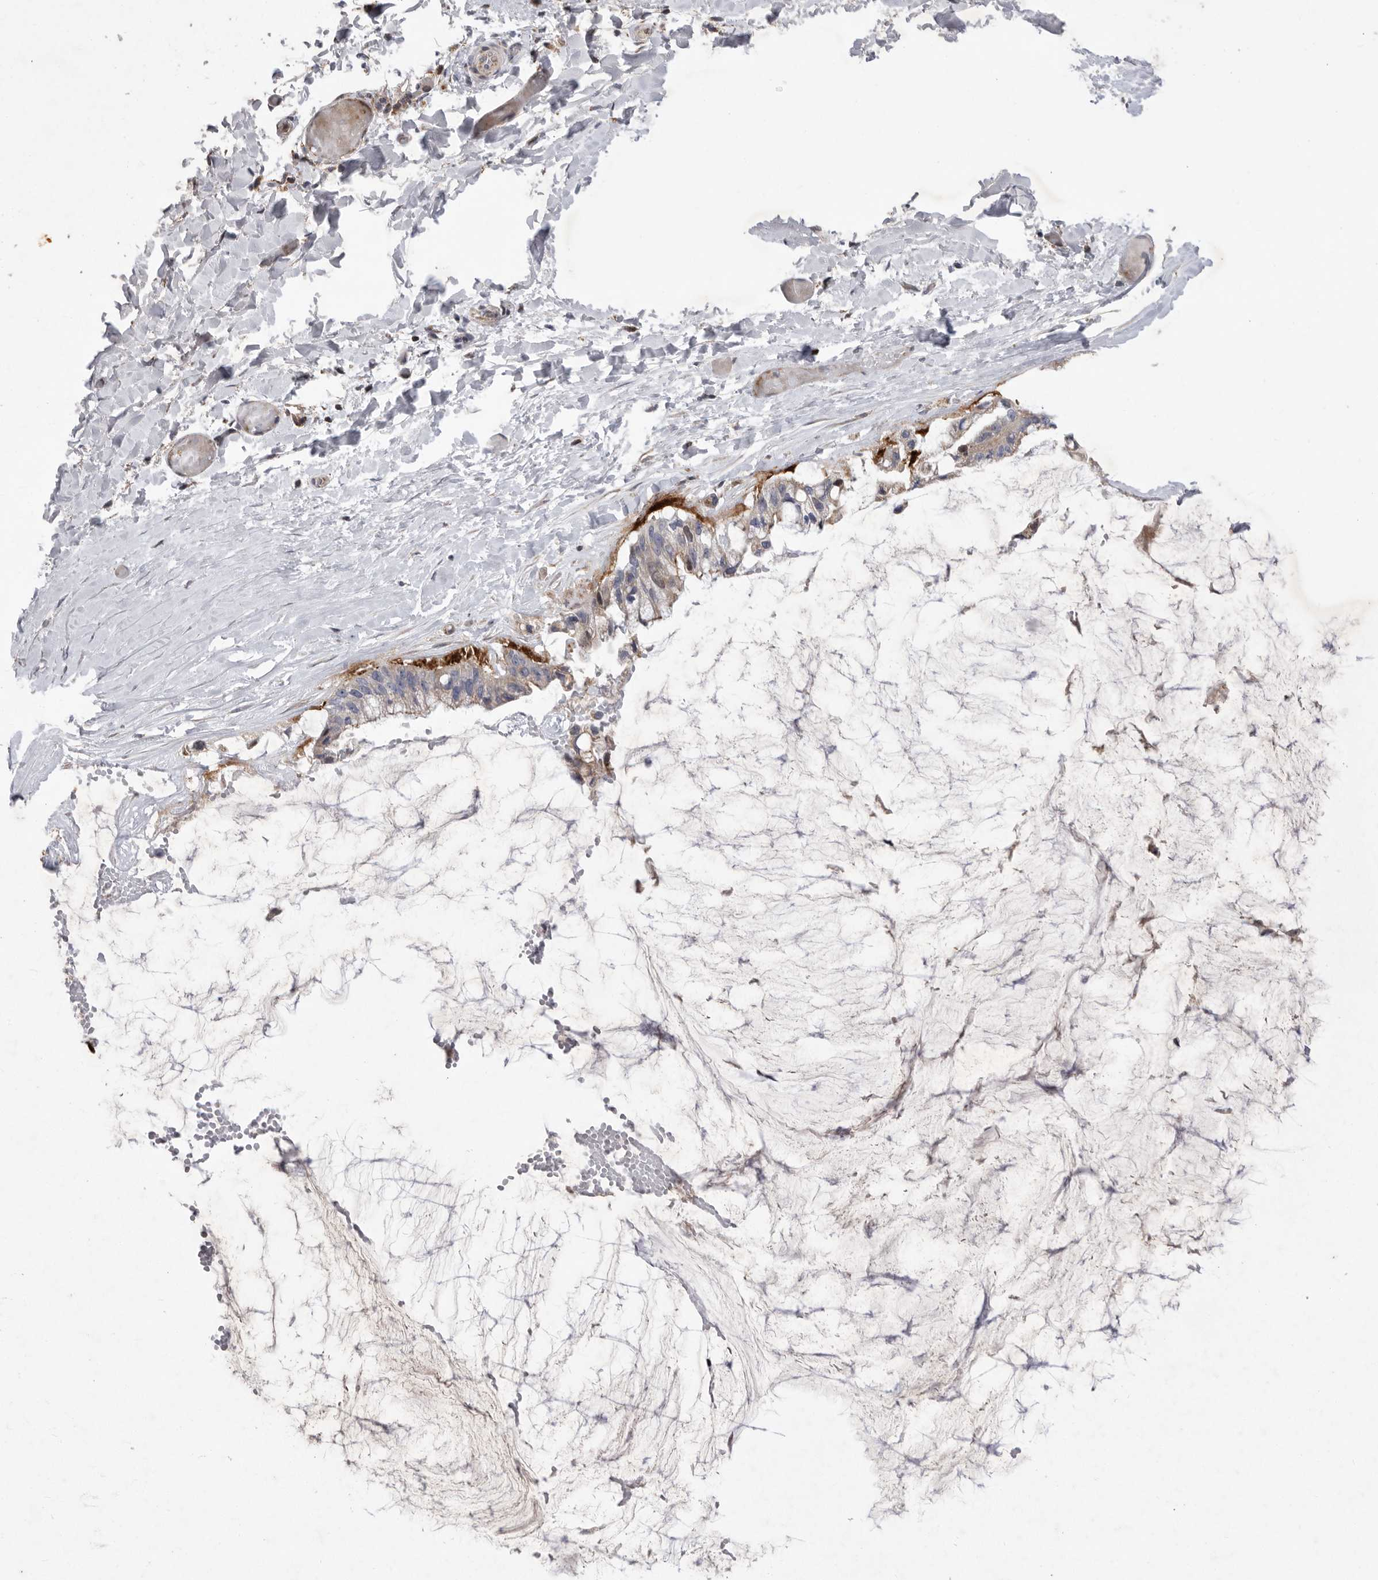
{"staining": {"intensity": "negative", "quantity": "none", "location": "none"}, "tissue": "ovarian cancer", "cell_type": "Tumor cells", "image_type": "cancer", "snomed": [{"axis": "morphology", "description": "Cystadenocarcinoma, mucinous, NOS"}, {"axis": "topography", "description": "Ovary"}], "caption": "High magnification brightfield microscopy of ovarian mucinous cystadenocarcinoma stained with DAB (3,3'-diaminobenzidine) (brown) and counterstained with hematoxylin (blue): tumor cells show no significant positivity. (Immunohistochemistry (ihc), brightfield microscopy, high magnification).", "gene": "MPZL1", "patient": {"sex": "female", "age": 39}}